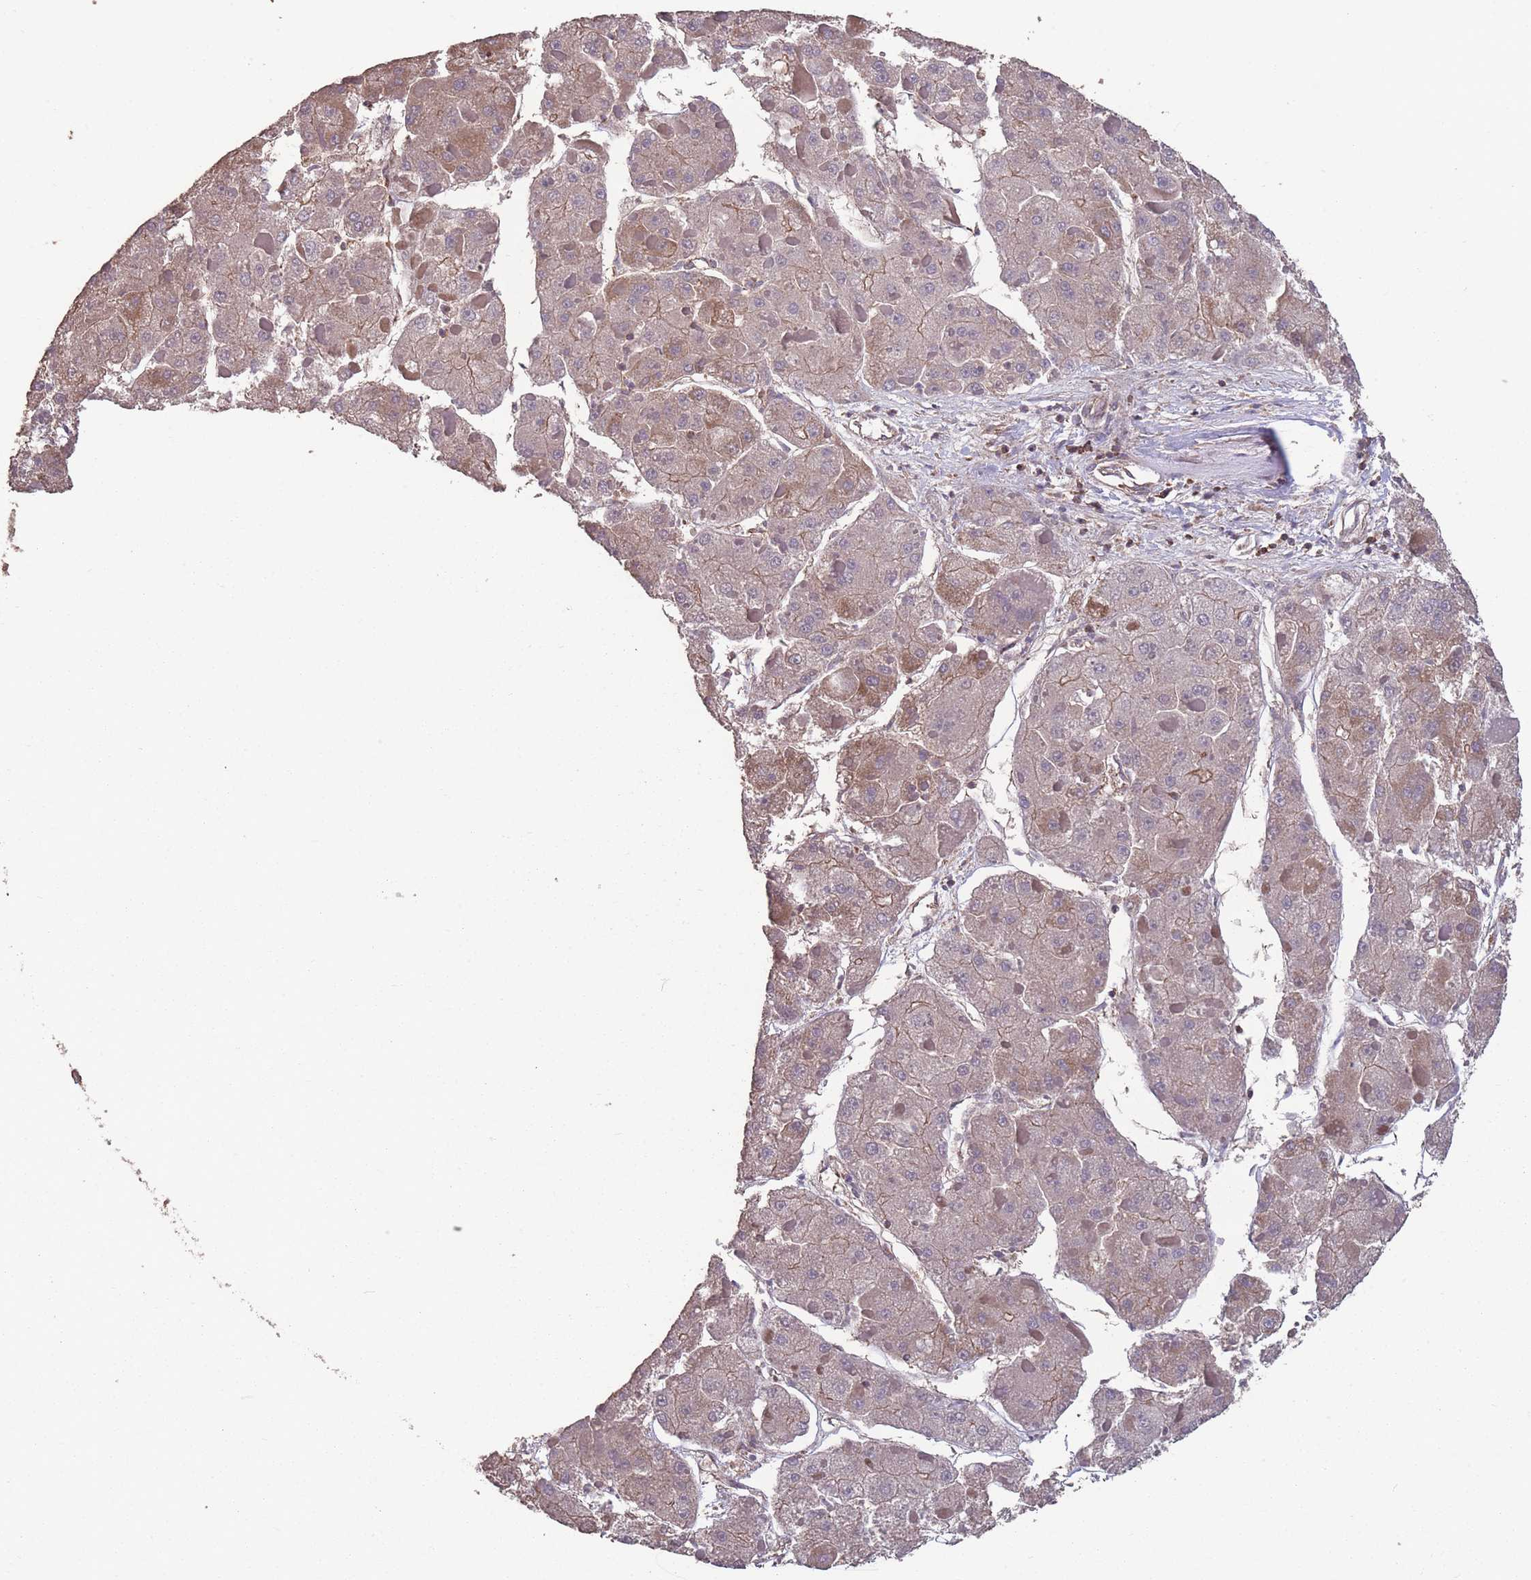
{"staining": {"intensity": "weak", "quantity": ">75%", "location": "cytoplasmic/membranous"}, "tissue": "liver cancer", "cell_type": "Tumor cells", "image_type": "cancer", "snomed": [{"axis": "morphology", "description": "Carcinoma, Hepatocellular, NOS"}, {"axis": "topography", "description": "Liver"}], "caption": "Approximately >75% of tumor cells in human liver cancer (hepatocellular carcinoma) display weak cytoplasmic/membranous protein positivity as visualized by brown immunohistochemical staining.", "gene": "NUDT21", "patient": {"sex": "female", "age": 73}}